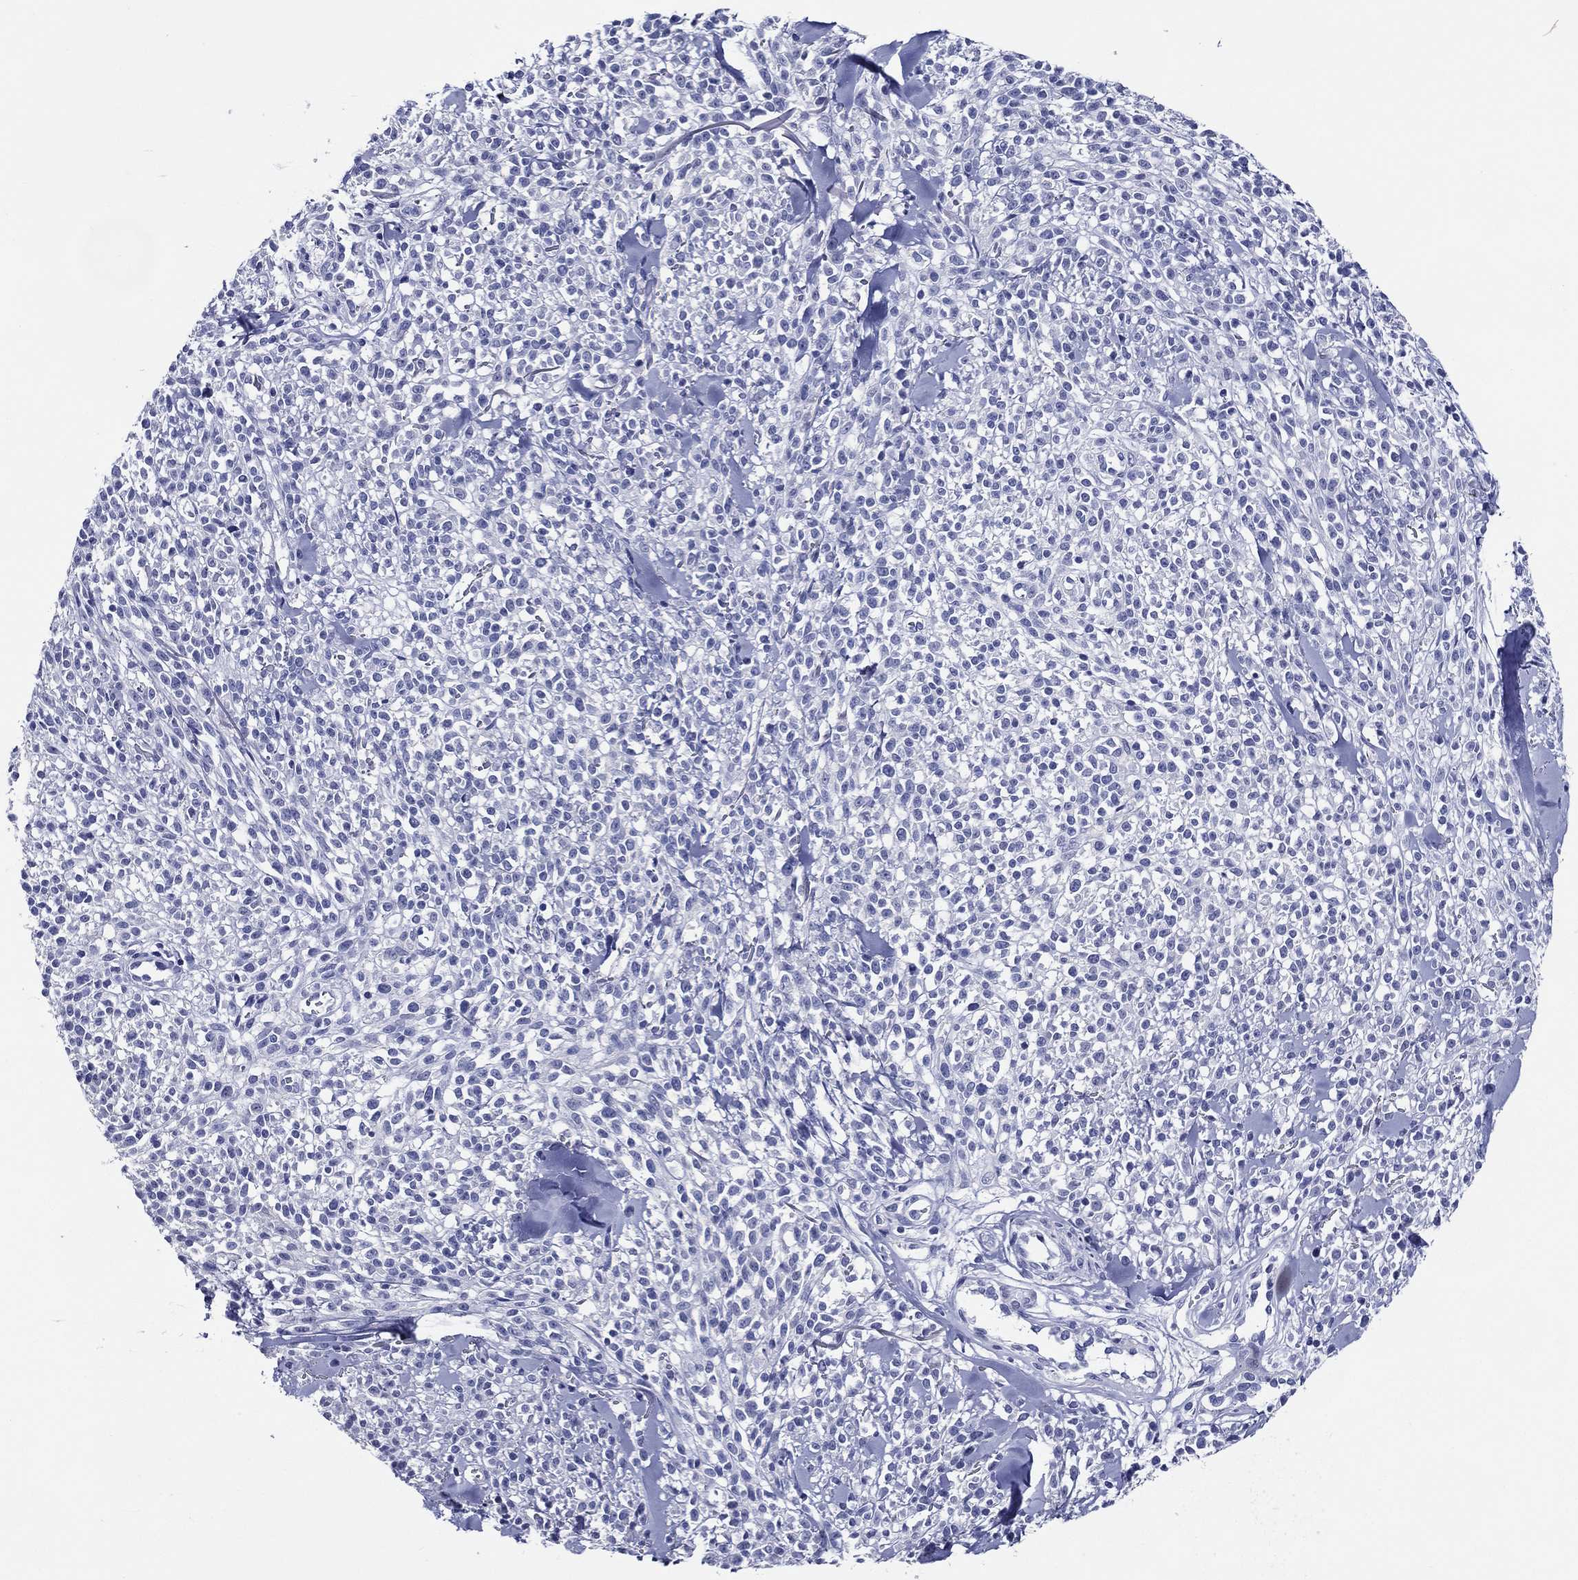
{"staining": {"intensity": "negative", "quantity": "none", "location": "none"}, "tissue": "melanoma", "cell_type": "Tumor cells", "image_type": "cancer", "snomed": [{"axis": "morphology", "description": "Malignant melanoma, NOS"}, {"axis": "topography", "description": "Skin"}, {"axis": "topography", "description": "Skin of trunk"}], "caption": "DAB immunohistochemical staining of human melanoma reveals no significant staining in tumor cells. (DAB (3,3'-diaminobenzidine) immunohistochemistry (IHC) visualized using brightfield microscopy, high magnification).", "gene": "ACE2", "patient": {"sex": "male", "age": 74}}